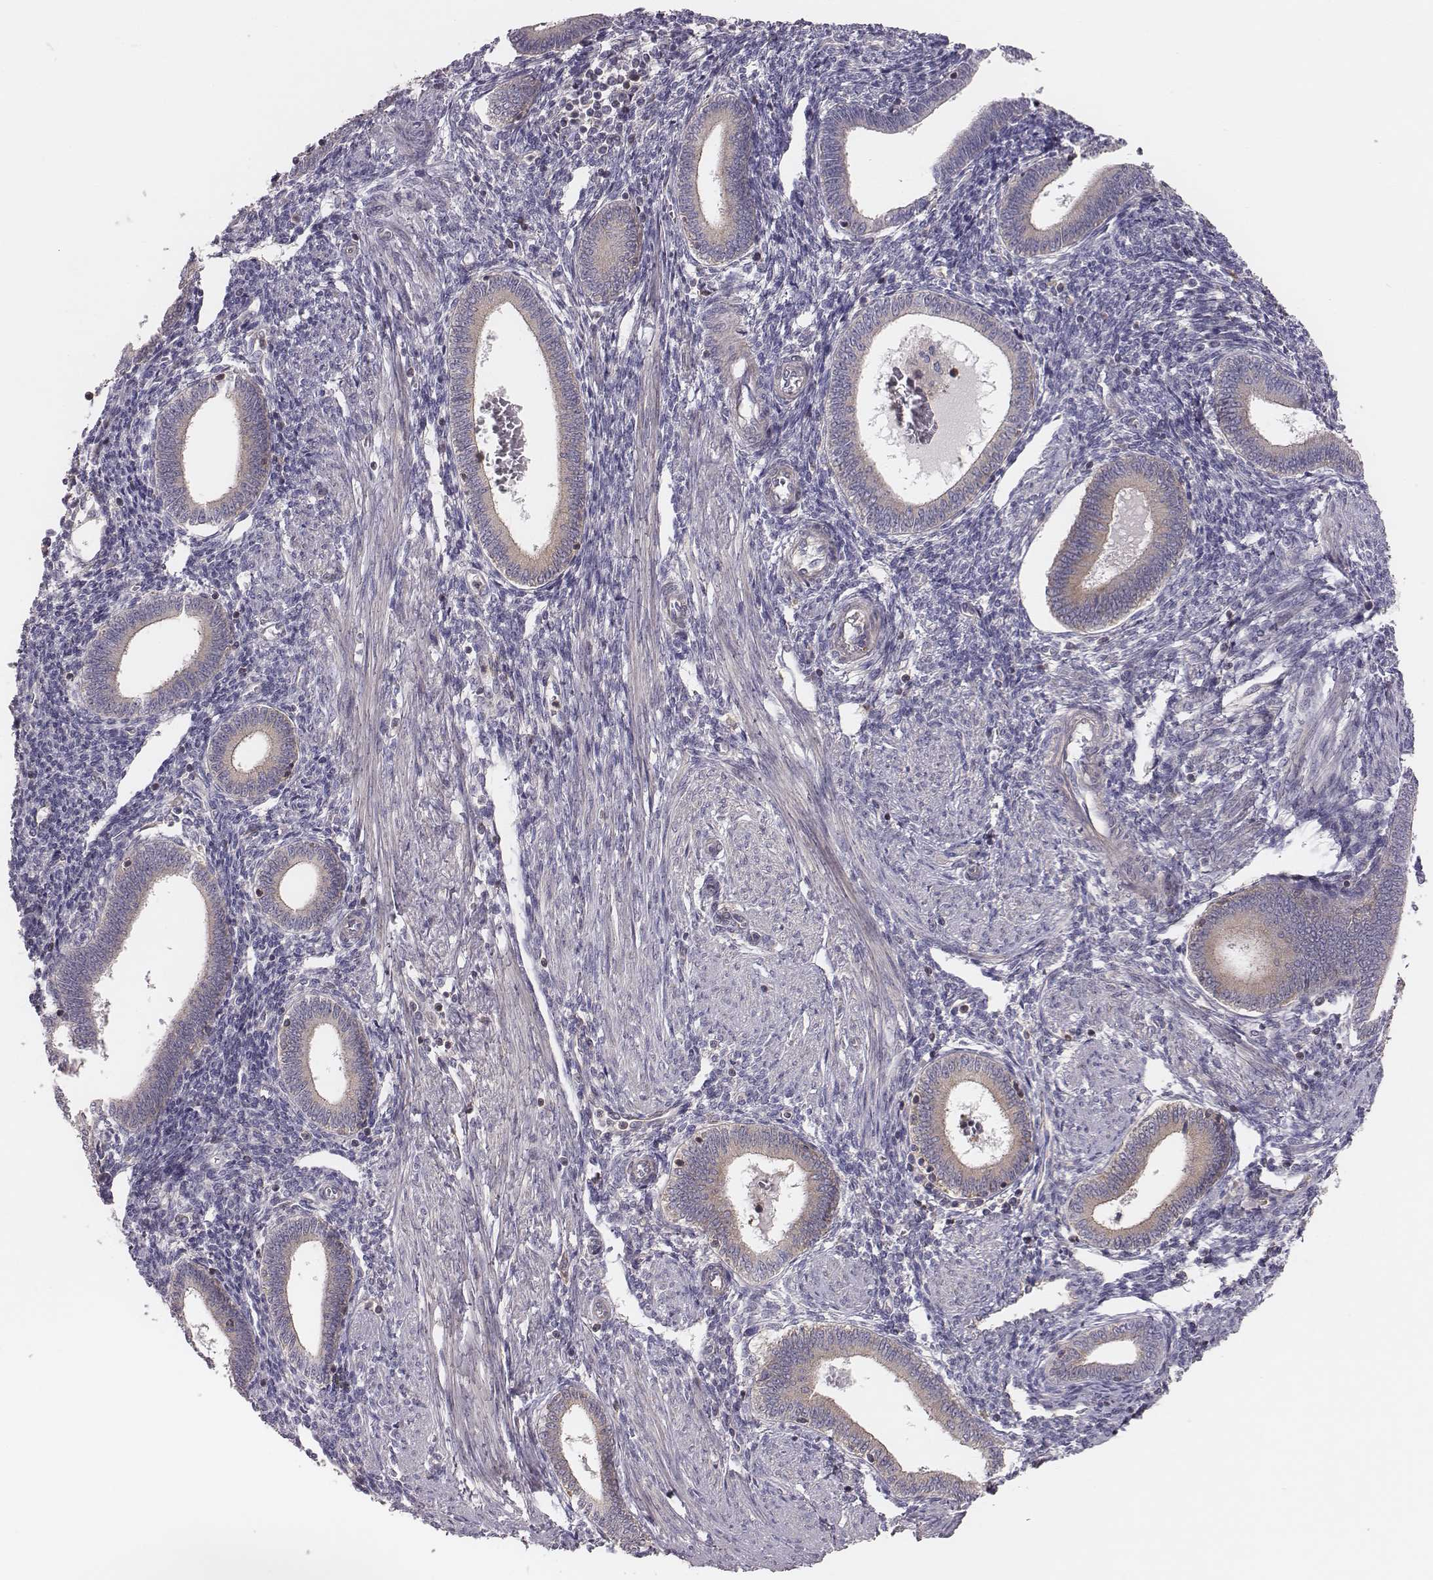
{"staining": {"intensity": "weak", "quantity": "<25%", "location": "cytoplasmic/membranous"}, "tissue": "endometrium", "cell_type": "Cells in endometrial stroma", "image_type": "normal", "snomed": [{"axis": "morphology", "description": "Normal tissue, NOS"}, {"axis": "topography", "description": "Endometrium"}], "caption": "Immunohistochemistry (IHC) of normal endometrium exhibits no staining in cells in endometrial stroma. The staining is performed using DAB (3,3'-diaminobenzidine) brown chromogen with nuclei counter-stained in using hematoxylin.", "gene": "CAD", "patient": {"sex": "female", "age": 42}}